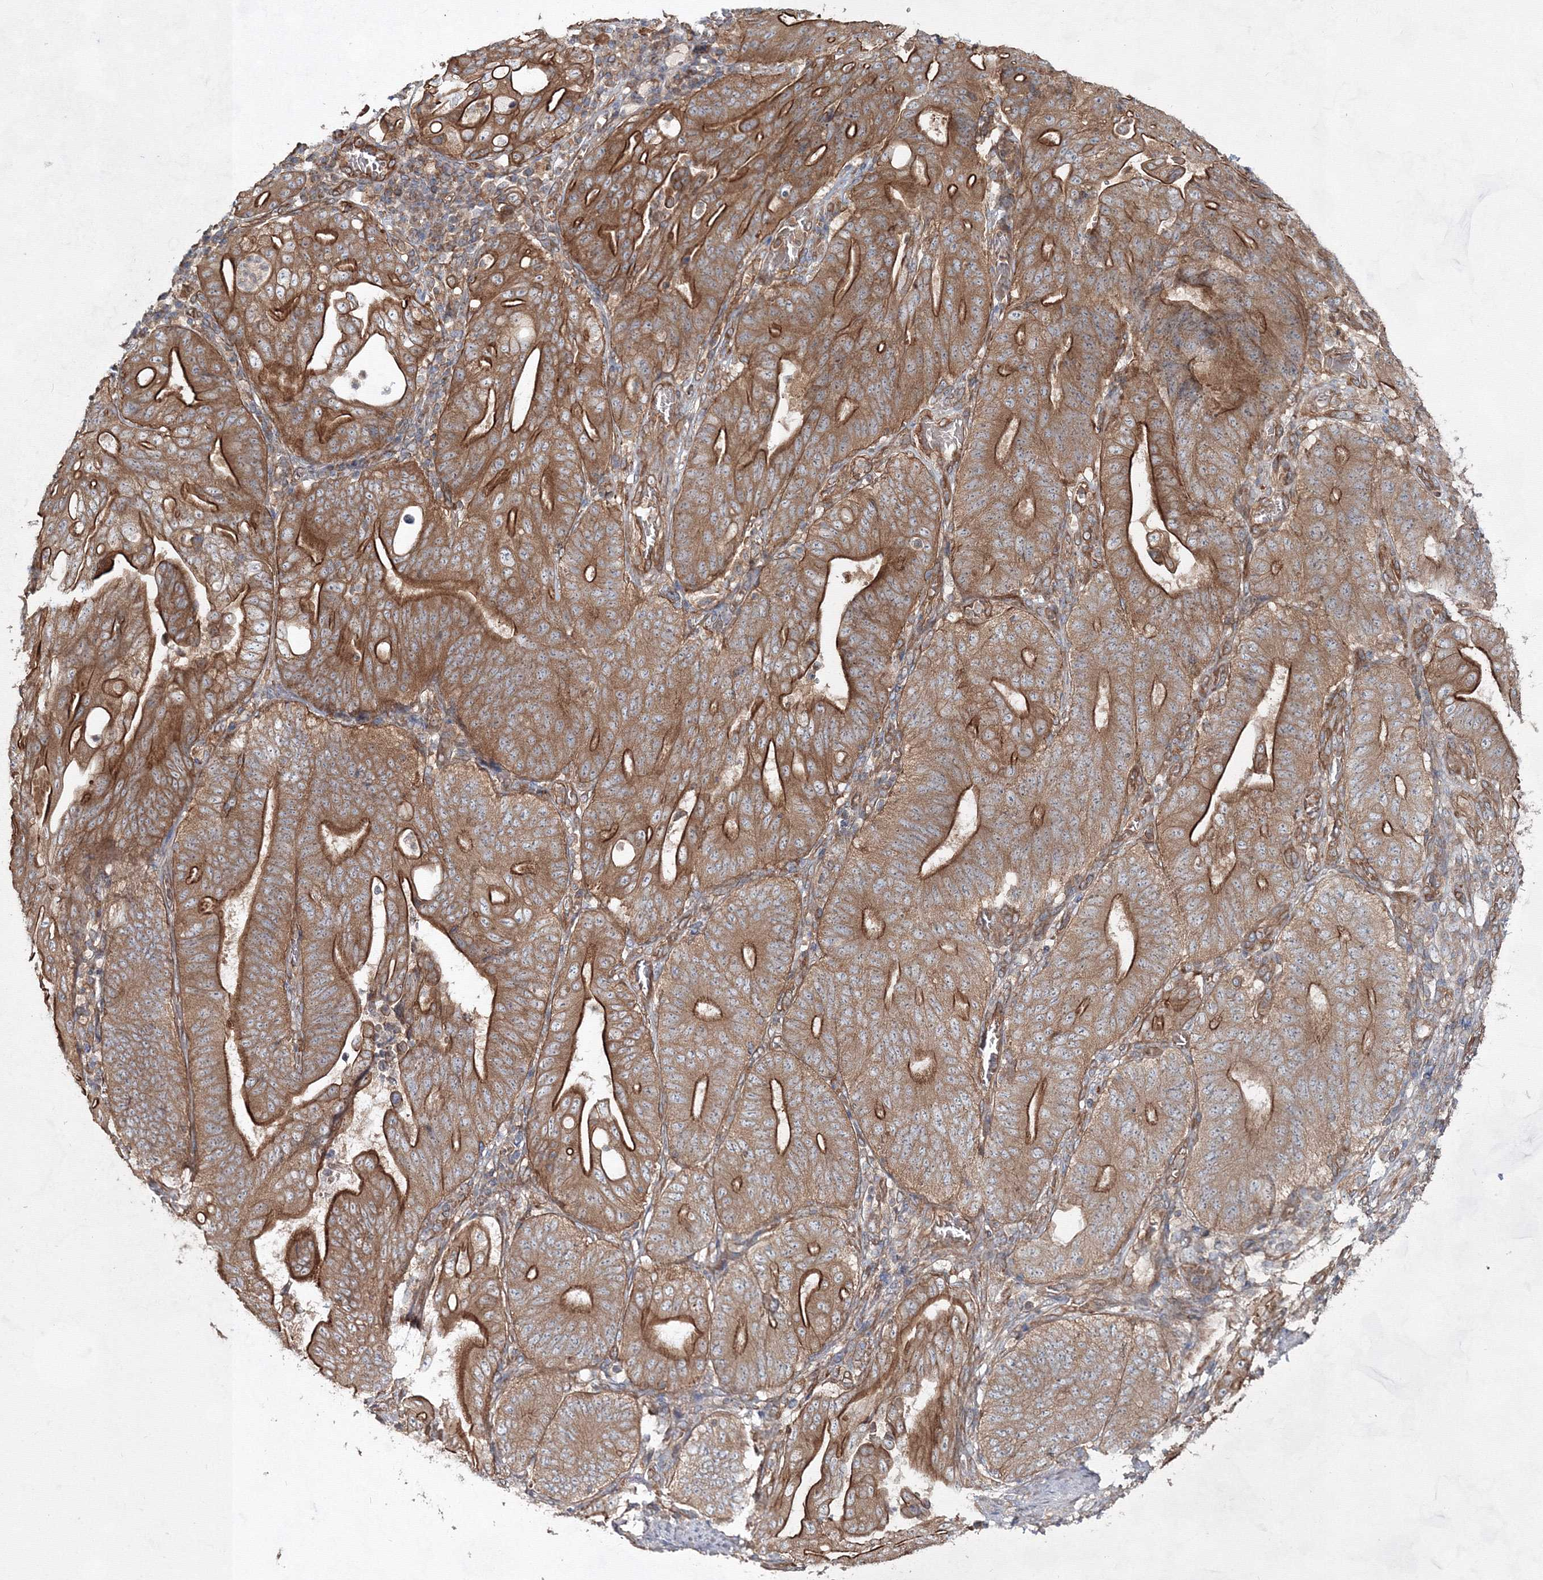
{"staining": {"intensity": "strong", "quantity": ">75%", "location": "cytoplasmic/membranous"}, "tissue": "stomach cancer", "cell_type": "Tumor cells", "image_type": "cancer", "snomed": [{"axis": "morphology", "description": "Adenocarcinoma, NOS"}, {"axis": "topography", "description": "Stomach"}], "caption": "Strong cytoplasmic/membranous protein staining is appreciated in approximately >75% of tumor cells in stomach cancer.", "gene": "EXOC6", "patient": {"sex": "female", "age": 73}}